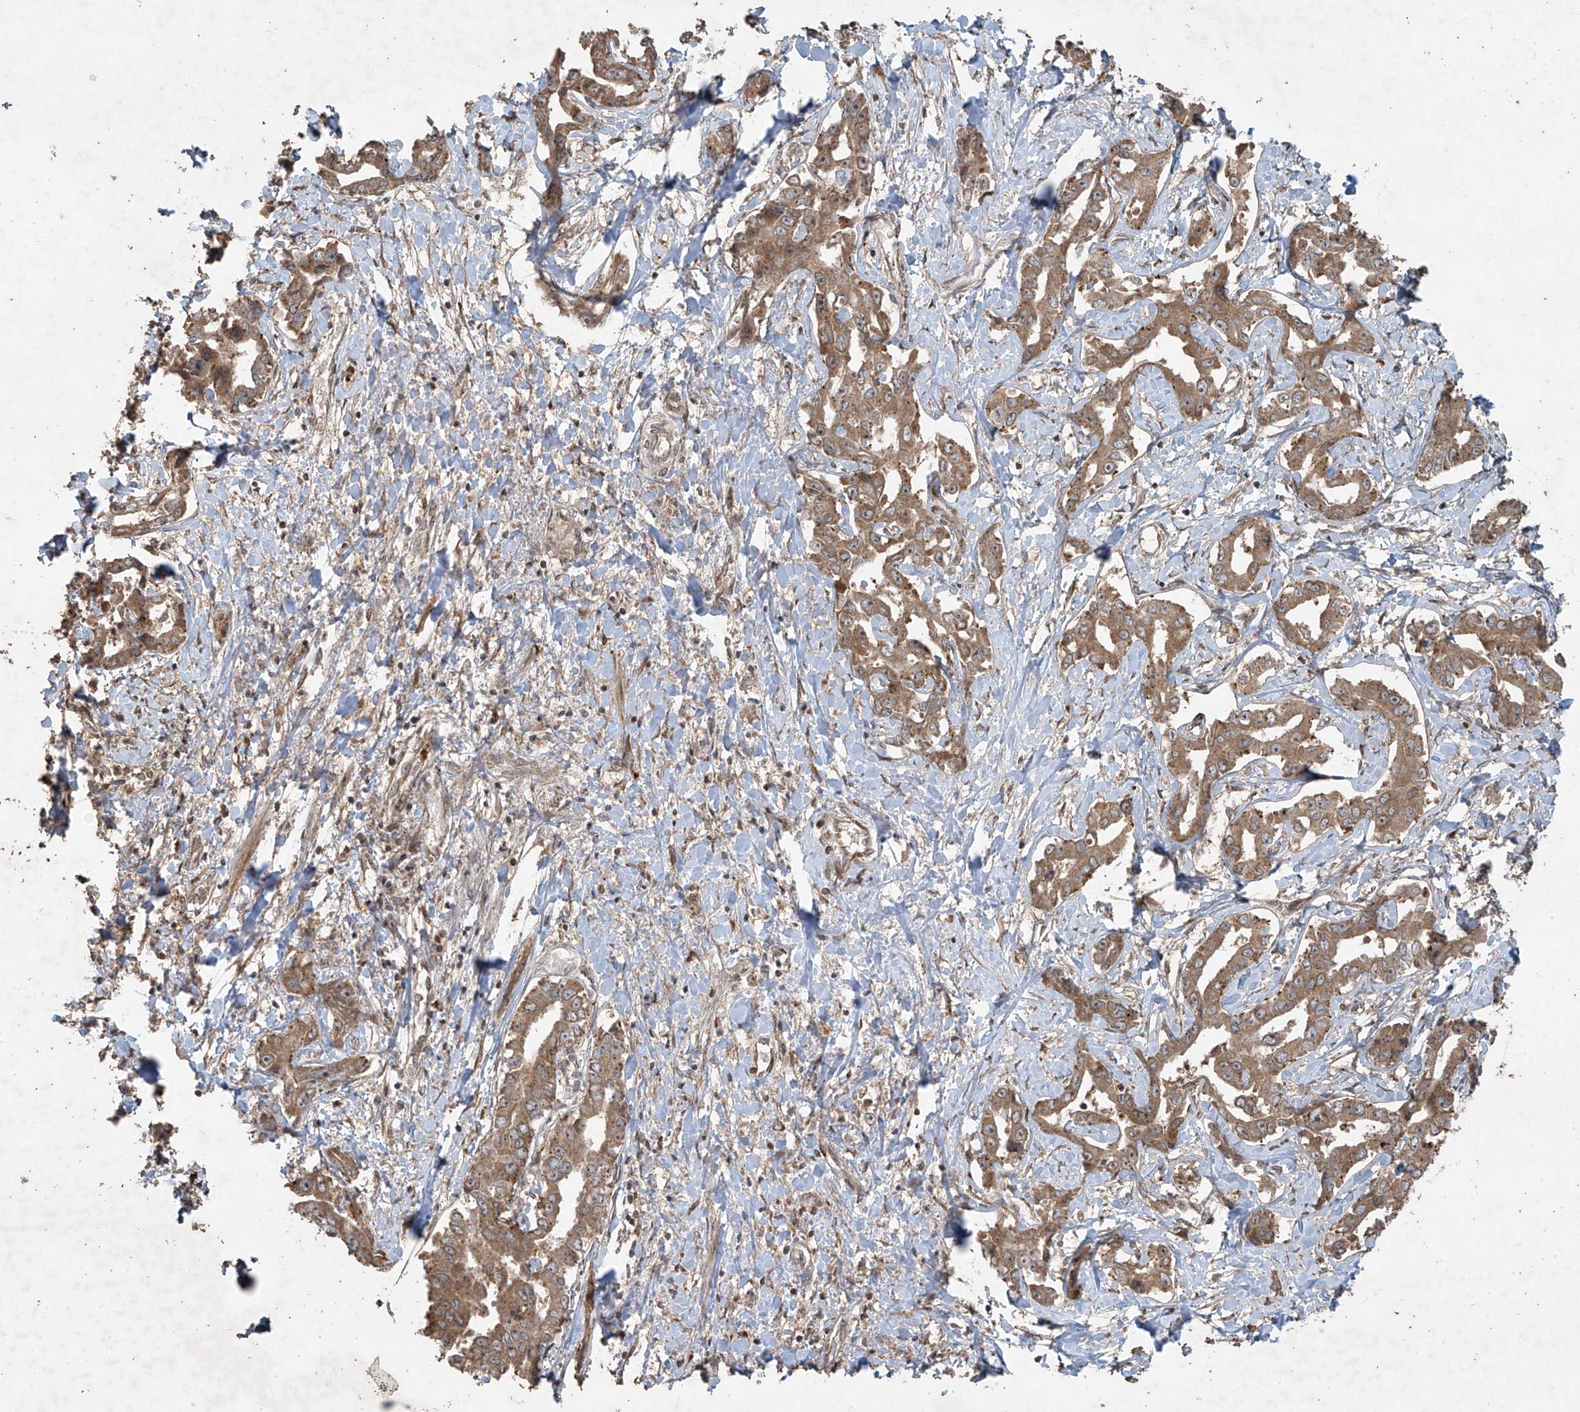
{"staining": {"intensity": "moderate", "quantity": ">75%", "location": "cytoplasmic/membranous"}, "tissue": "liver cancer", "cell_type": "Tumor cells", "image_type": "cancer", "snomed": [{"axis": "morphology", "description": "Cholangiocarcinoma"}, {"axis": "topography", "description": "Liver"}], "caption": "Immunohistochemistry (IHC) histopathology image of human cholangiocarcinoma (liver) stained for a protein (brown), which demonstrates medium levels of moderate cytoplasmic/membranous positivity in about >75% of tumor cells.", "gene": "PGPEP1", "patient": {"sex": "male", "age": 59}}